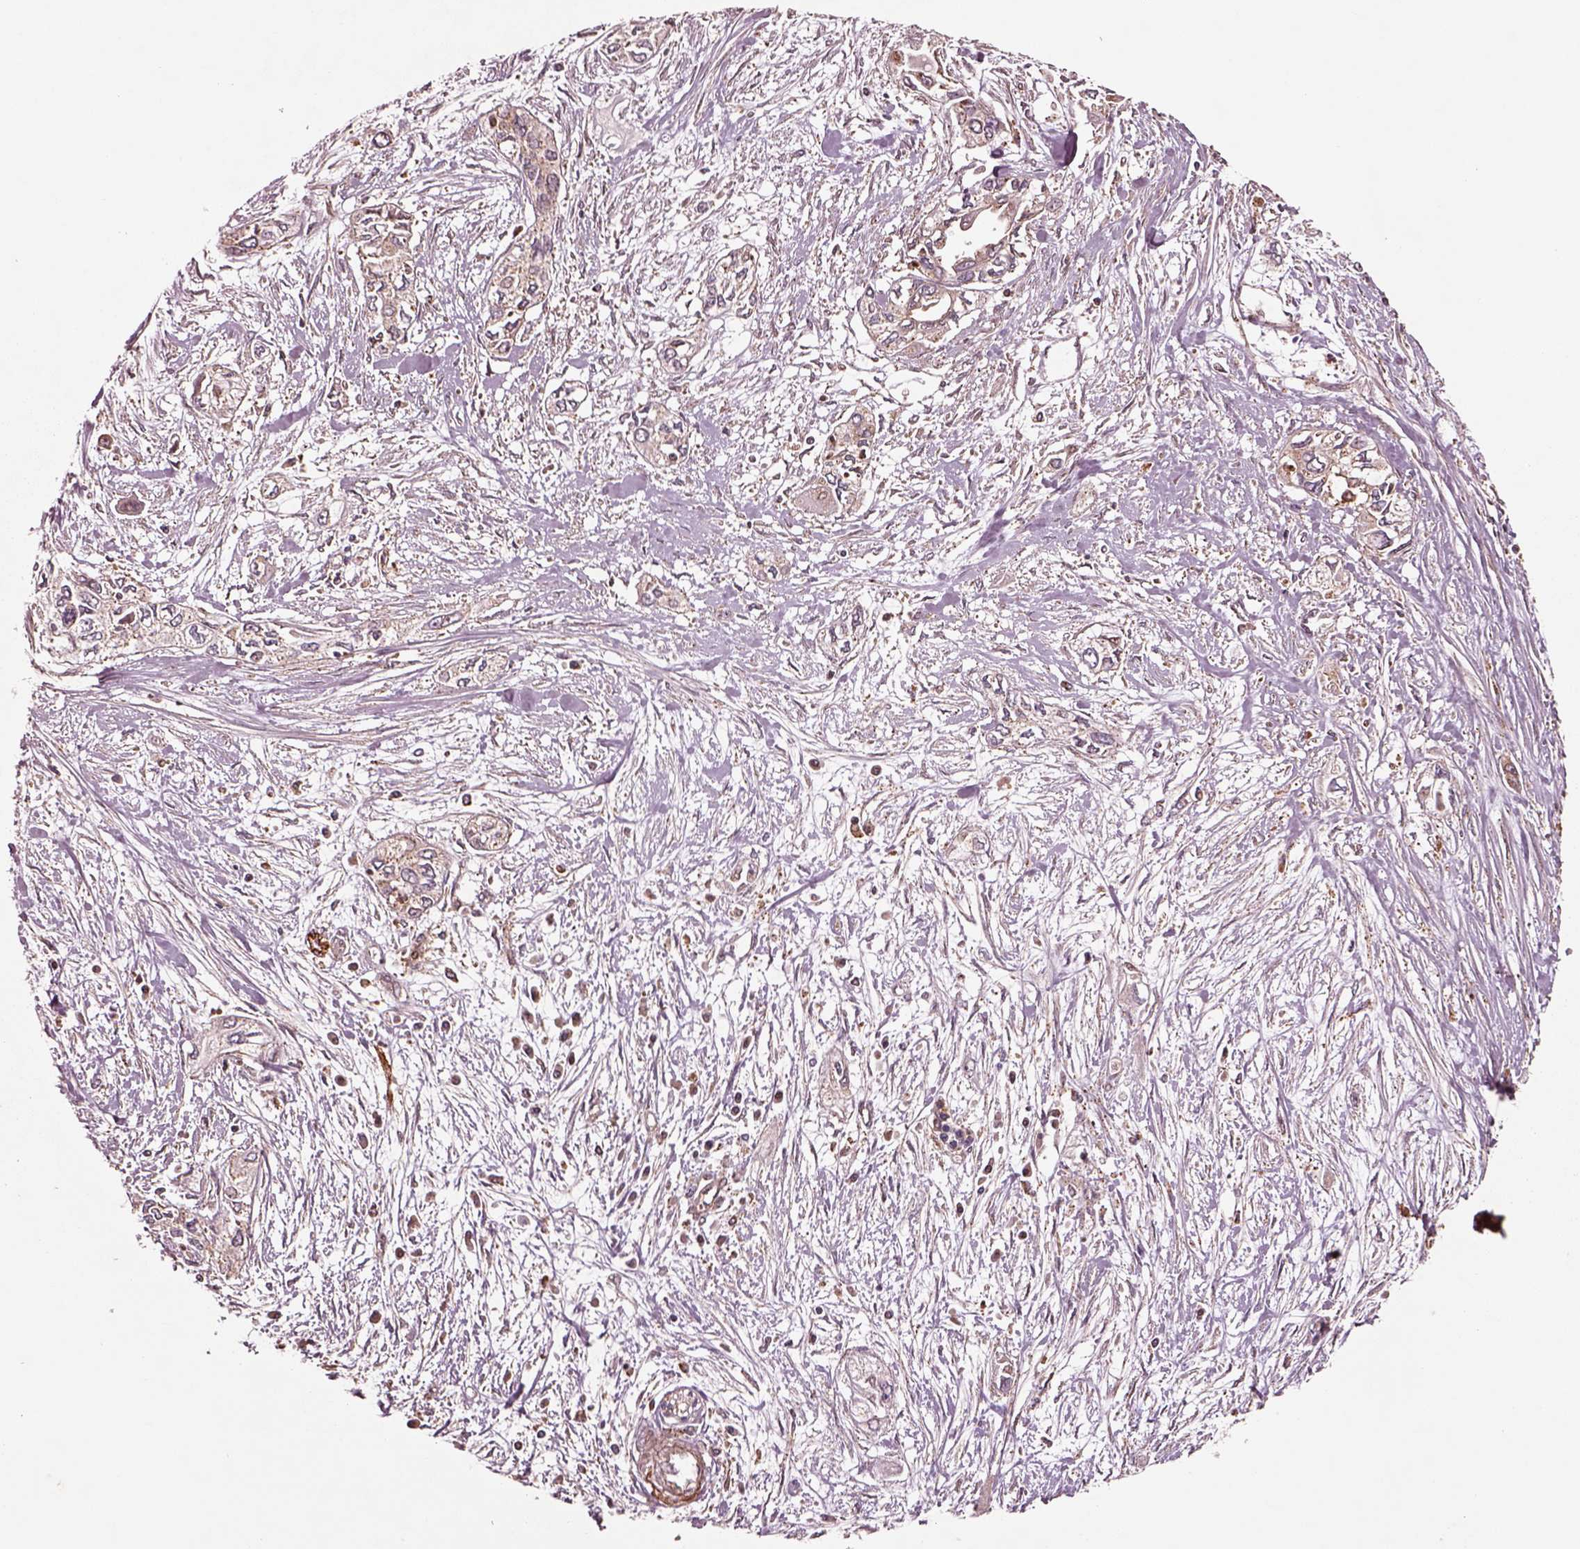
{"staining": {"intensity": "moderate", "quantity": "25%-75%", "location": "cytoplasmic/membranous"}, "tissue": "pancreatic cancer", "cell_type": "Tumor cells", "image_type": "cancer", "snomed": [{"axis": "morphology", "description": "Adenocarcinoma, NOS"}, {"axis": "topography", "description": "Pancreas"}], "caption": "Immunohistochemical staining of human pancreatic cancer reveals medium levels of moderate cytoplasmic/membranous protein staining in about 25%-75% of tumor cells.", "gene": "WASHC2A", "patient": {"sex": "female", "age": 55}}